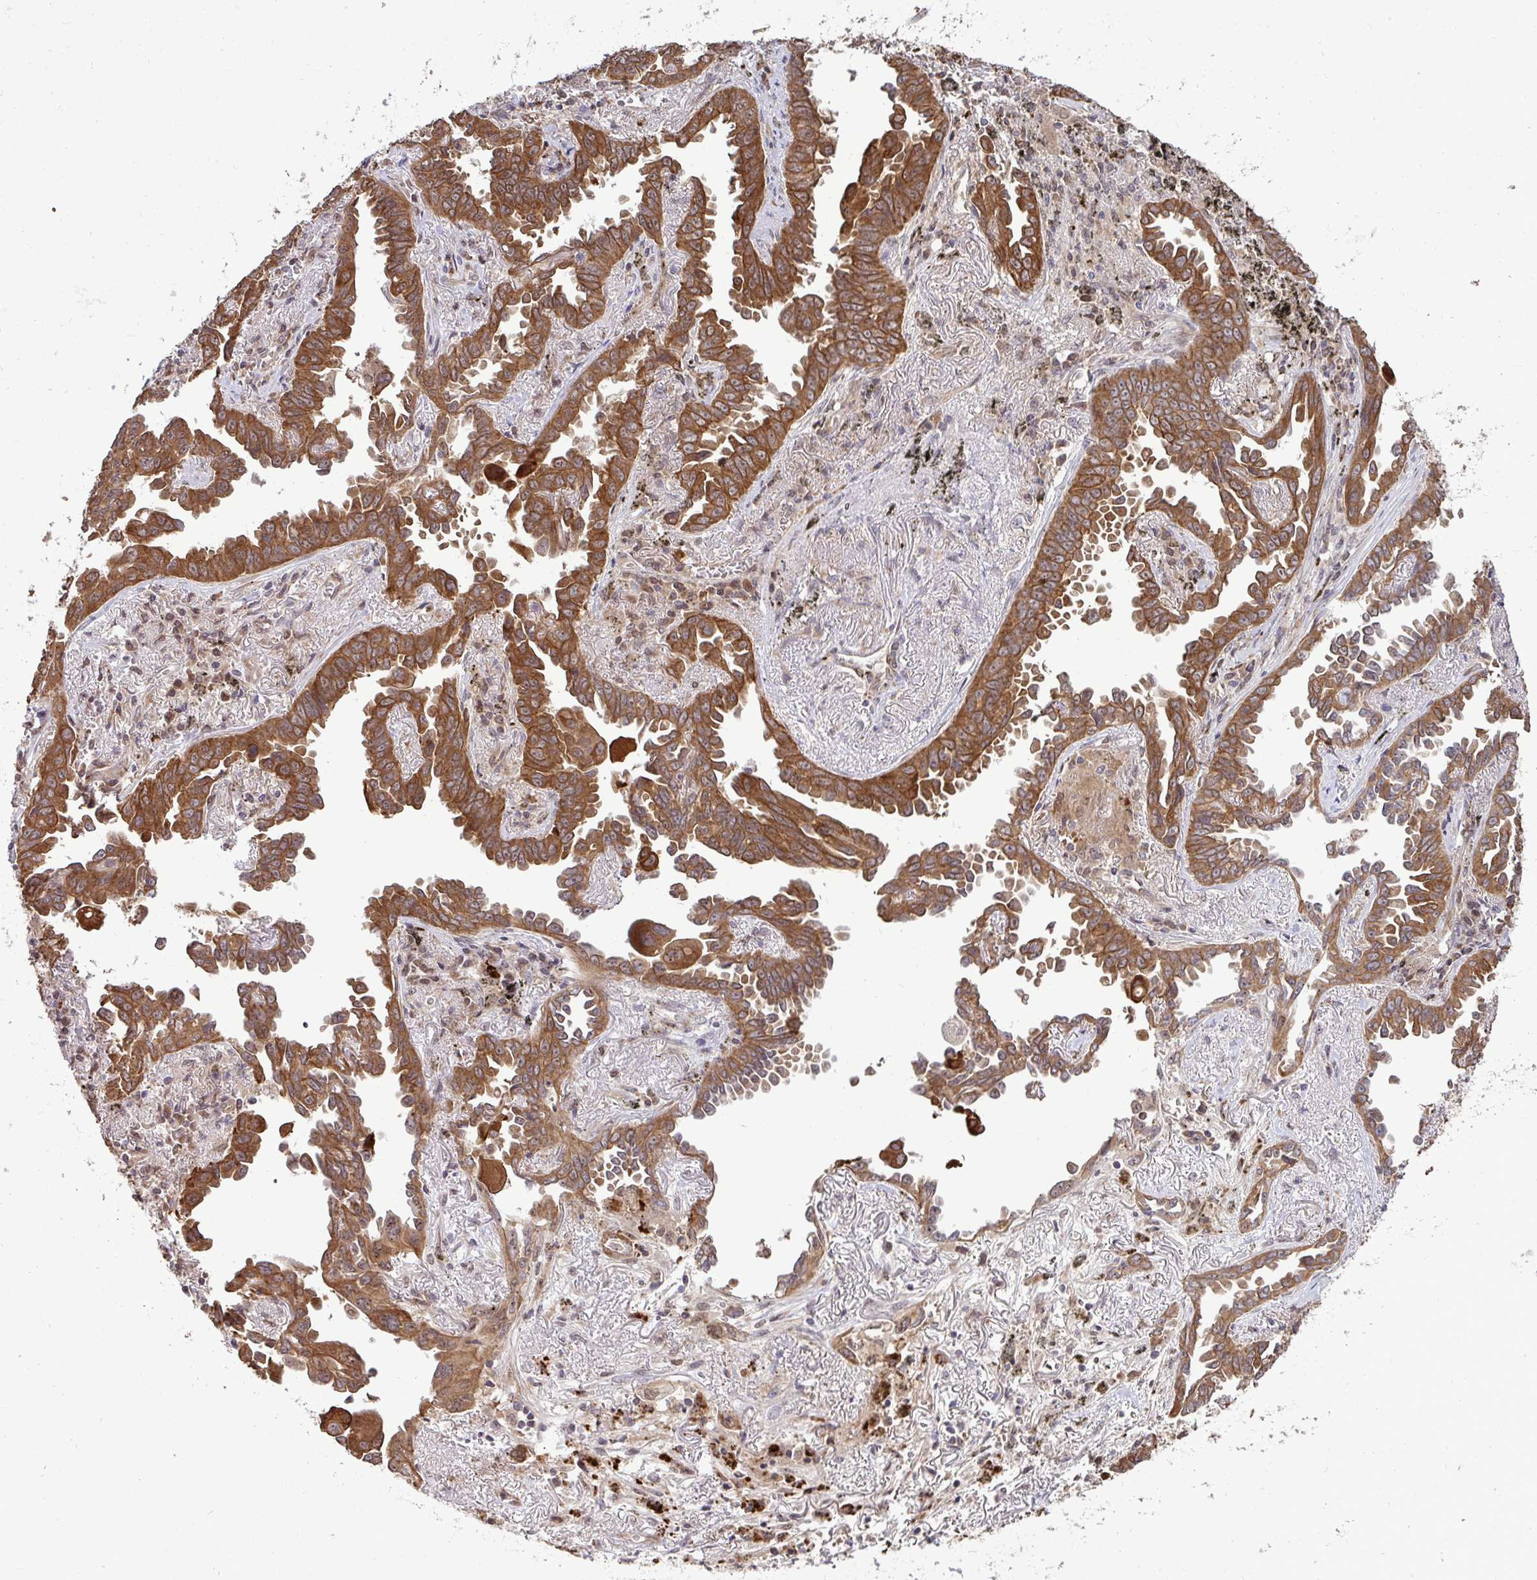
{"staining": {"intensity": "strong", "quantity": ">75%", "location": "cytoplasmic/membranous"}, "tissue": "lung cancer", "cell_type": "Tumor cells", "image_type": "cancer", "snomed": [{"axis": "morphology", "description": "Adenocarcinoma, NOS"}, {"axis": "topography", "description": "Lung"}], "caption": "Tumor cells show high levels of strong cytoplasmic/membranous positivity in approximately >75% of cells in lung cancer.", "gene": "TRIM44", "patient": {"sex": "male", "age": 68}}